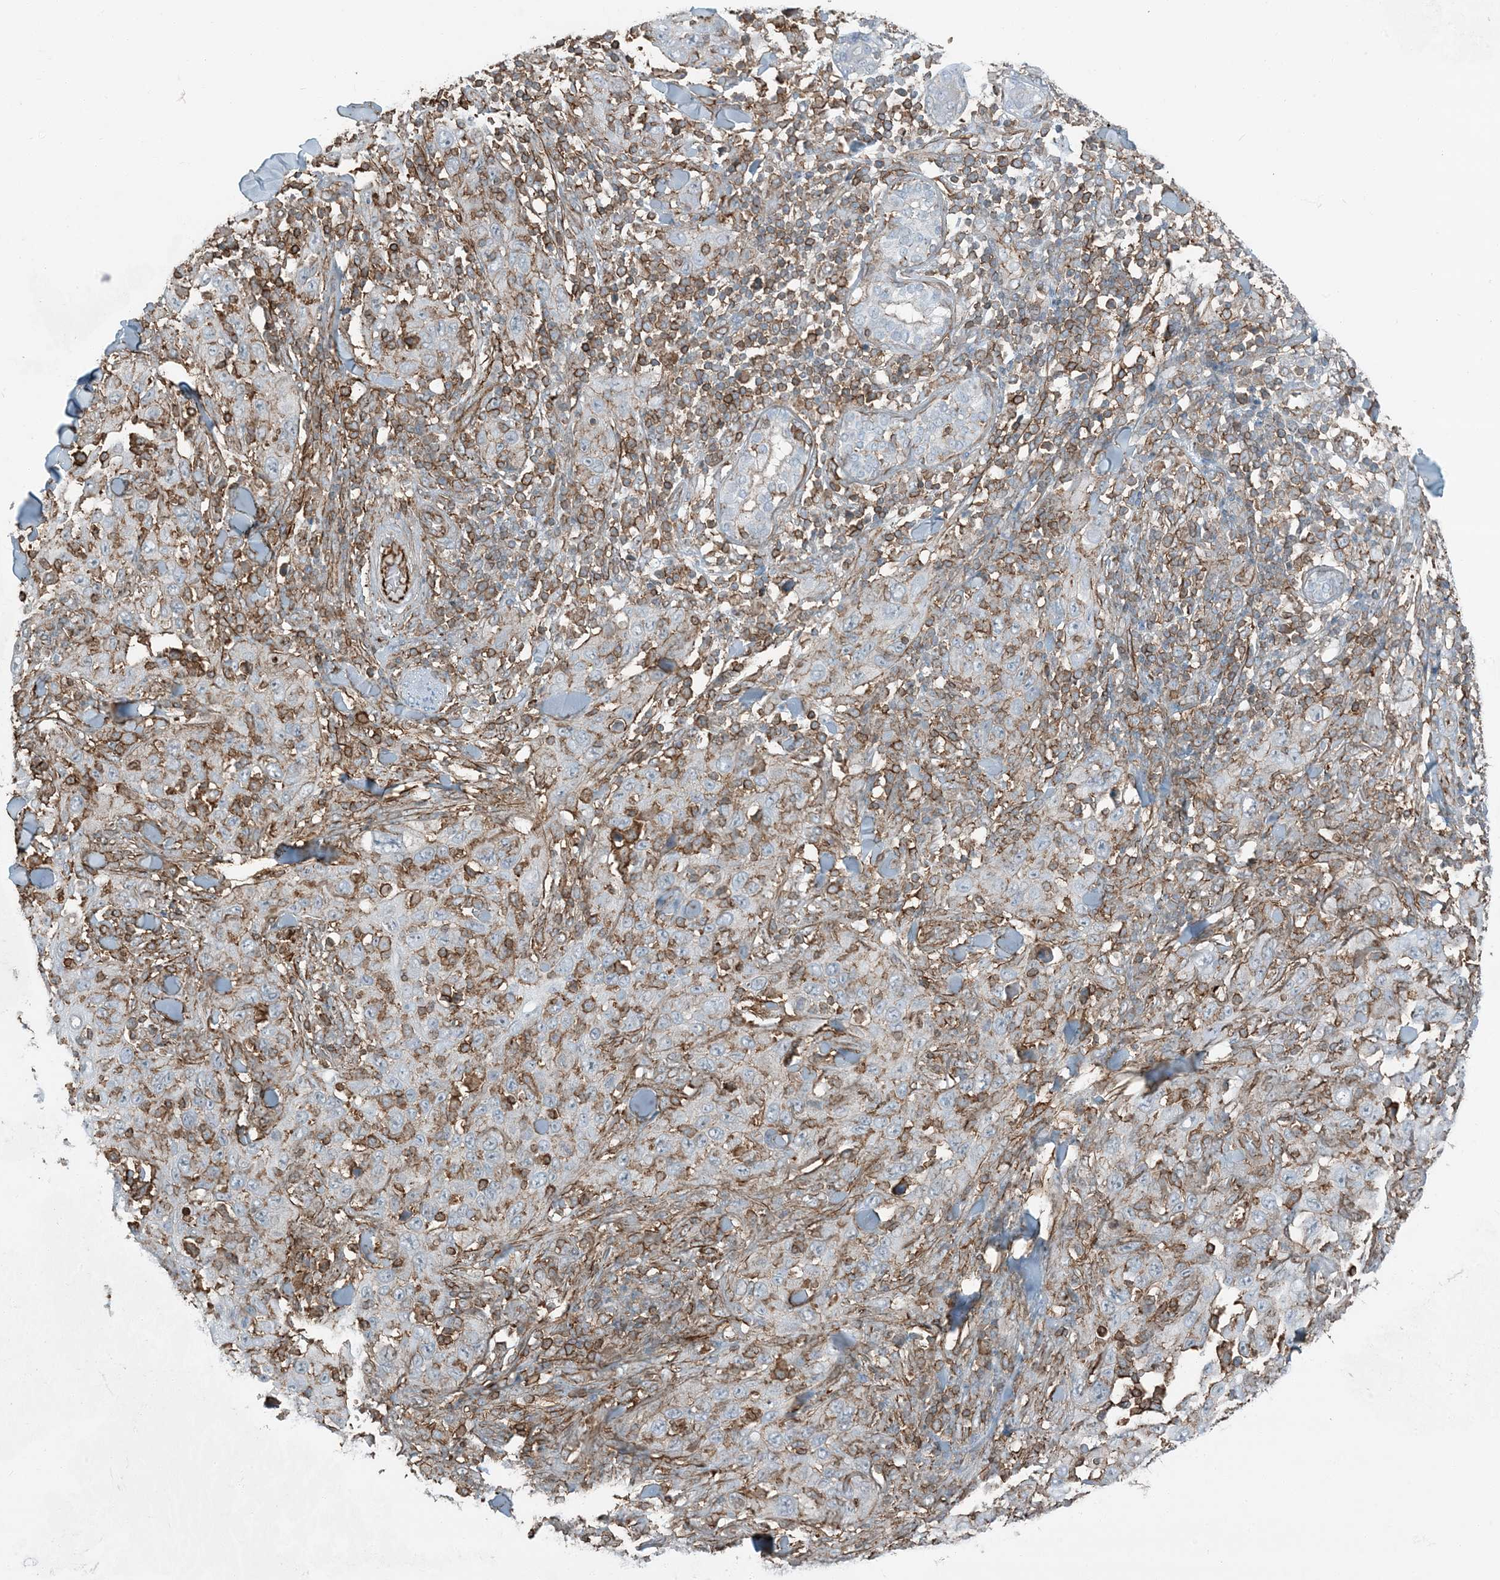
{"staining": {"intensity": "negative", "quantity": "none", "location": "none"}, "tissue": "skin cancer", "cell_type": "Tumor cells", "image_type": "cancer", "snomed": [{"axis": "morphology", "description": "Squamous cell carcinoma, NOS"}, {"axis": "topography", "description": "Skin"}], "caption": "There is no significant positivity in tumor cells of squamous cell carcinoma (skin).", "gene": "APOBEC3C", "patient": {"sex": "female", "age": 88}}